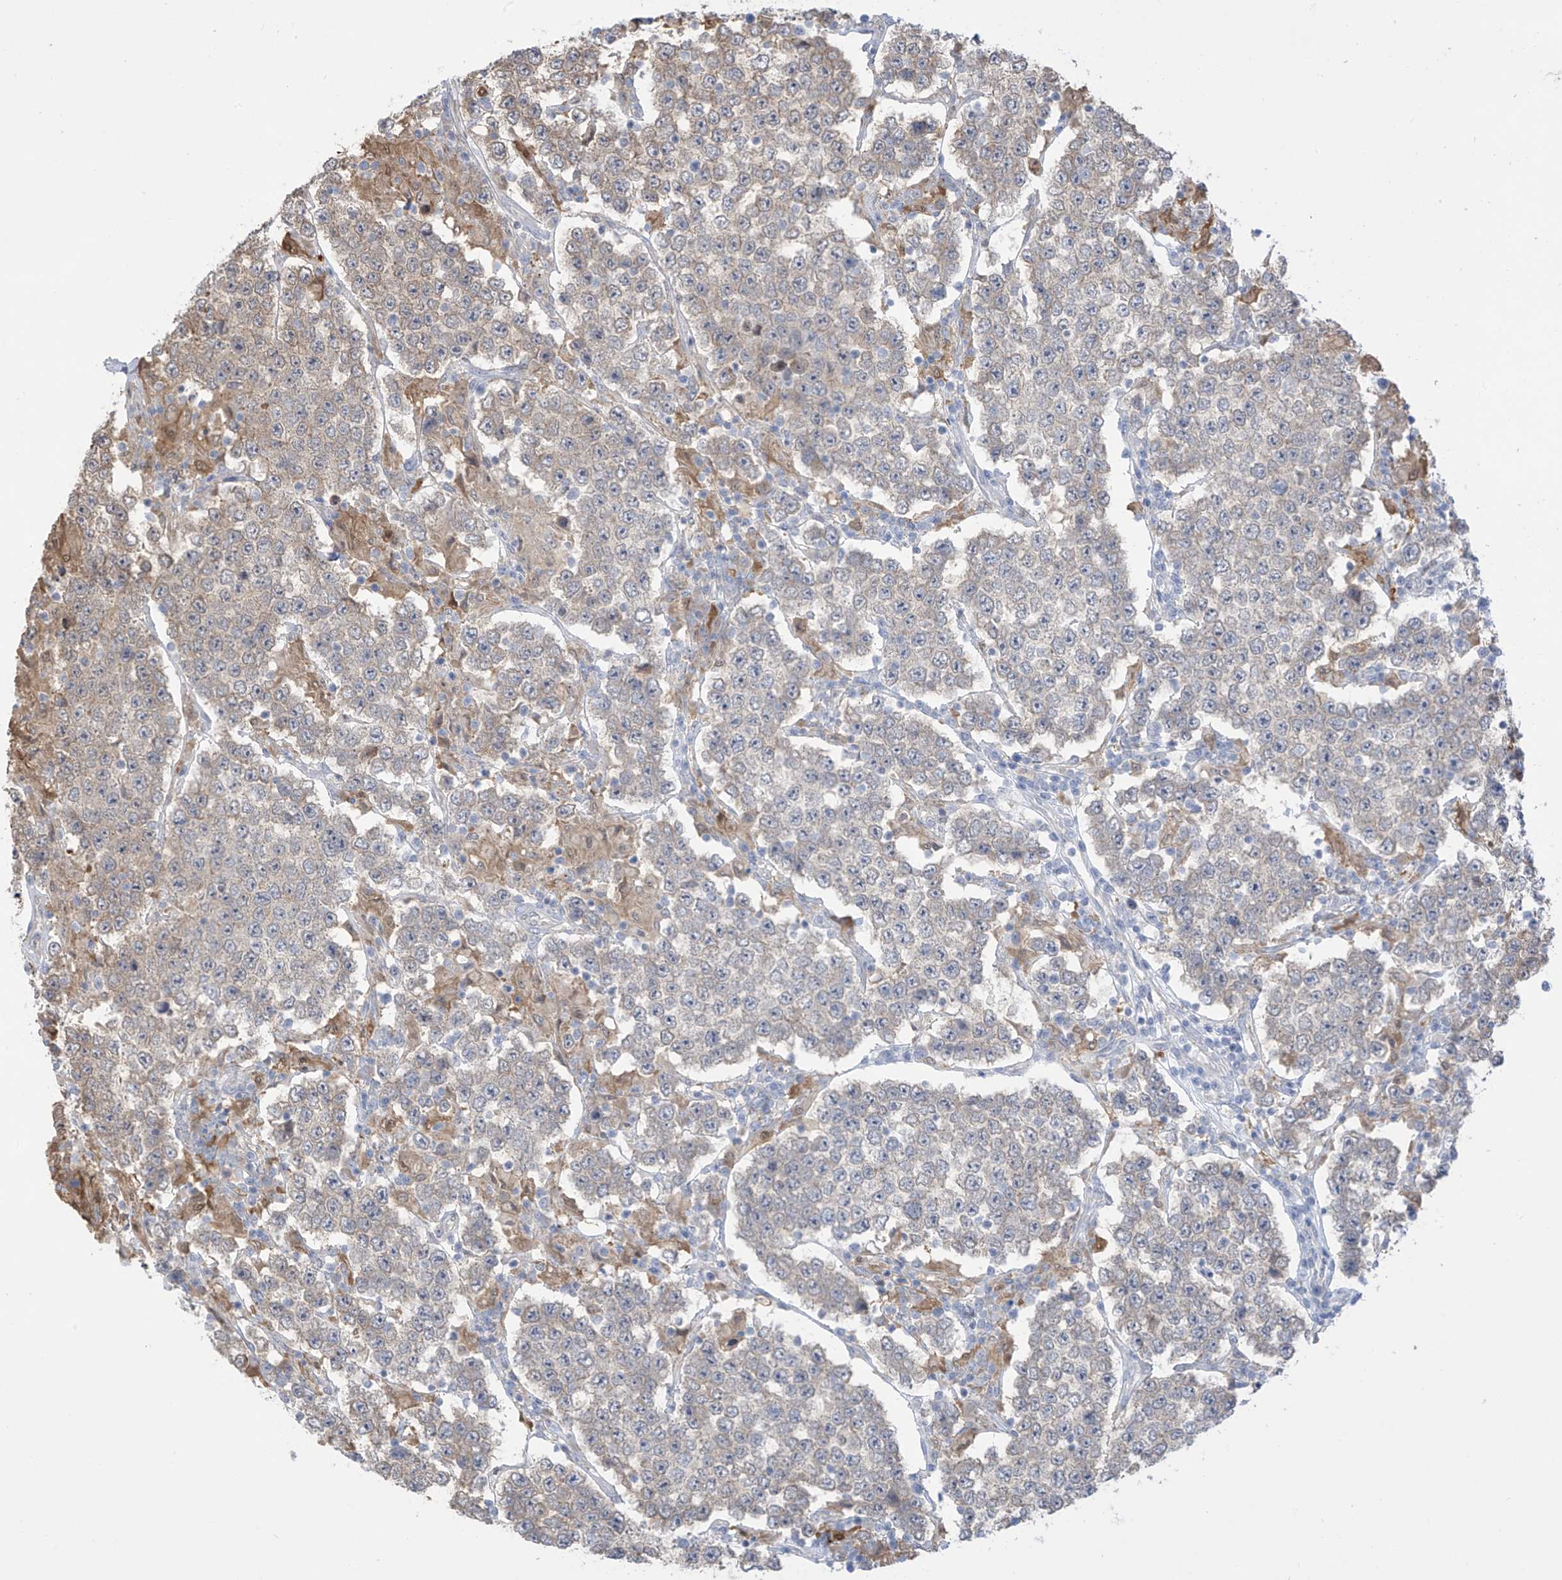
{"staining": {"intensity": "weak", "quantity": "<25%", "location": "cytoplasmic/membranous"}, "tissue": "testis cancer", "cell_type": "Tumor cells", "image_type": "cancer", "snomed": [{"axis": "morphology", "description": "Normal tissue, NOS"}, {"axis": "morphology", "description": "Urothelial carcinoma, High grade"}, {"axis": "morphology", "description": "Seminoma, NOS"}, {"axis": "morphology", "description": "Carcinoma, Embryonal, NOS"}, {"axis": "topography", "description": "Urinary bladder"}, {"axis": "topography", "description": "Testis"}], "caption": "High power microscopy micrograph of an IHC image of testis cancer, revealing no significant staining in tumor cells.", "gene": "IDH1", "patient": {"sex": "male", "age": 41}}